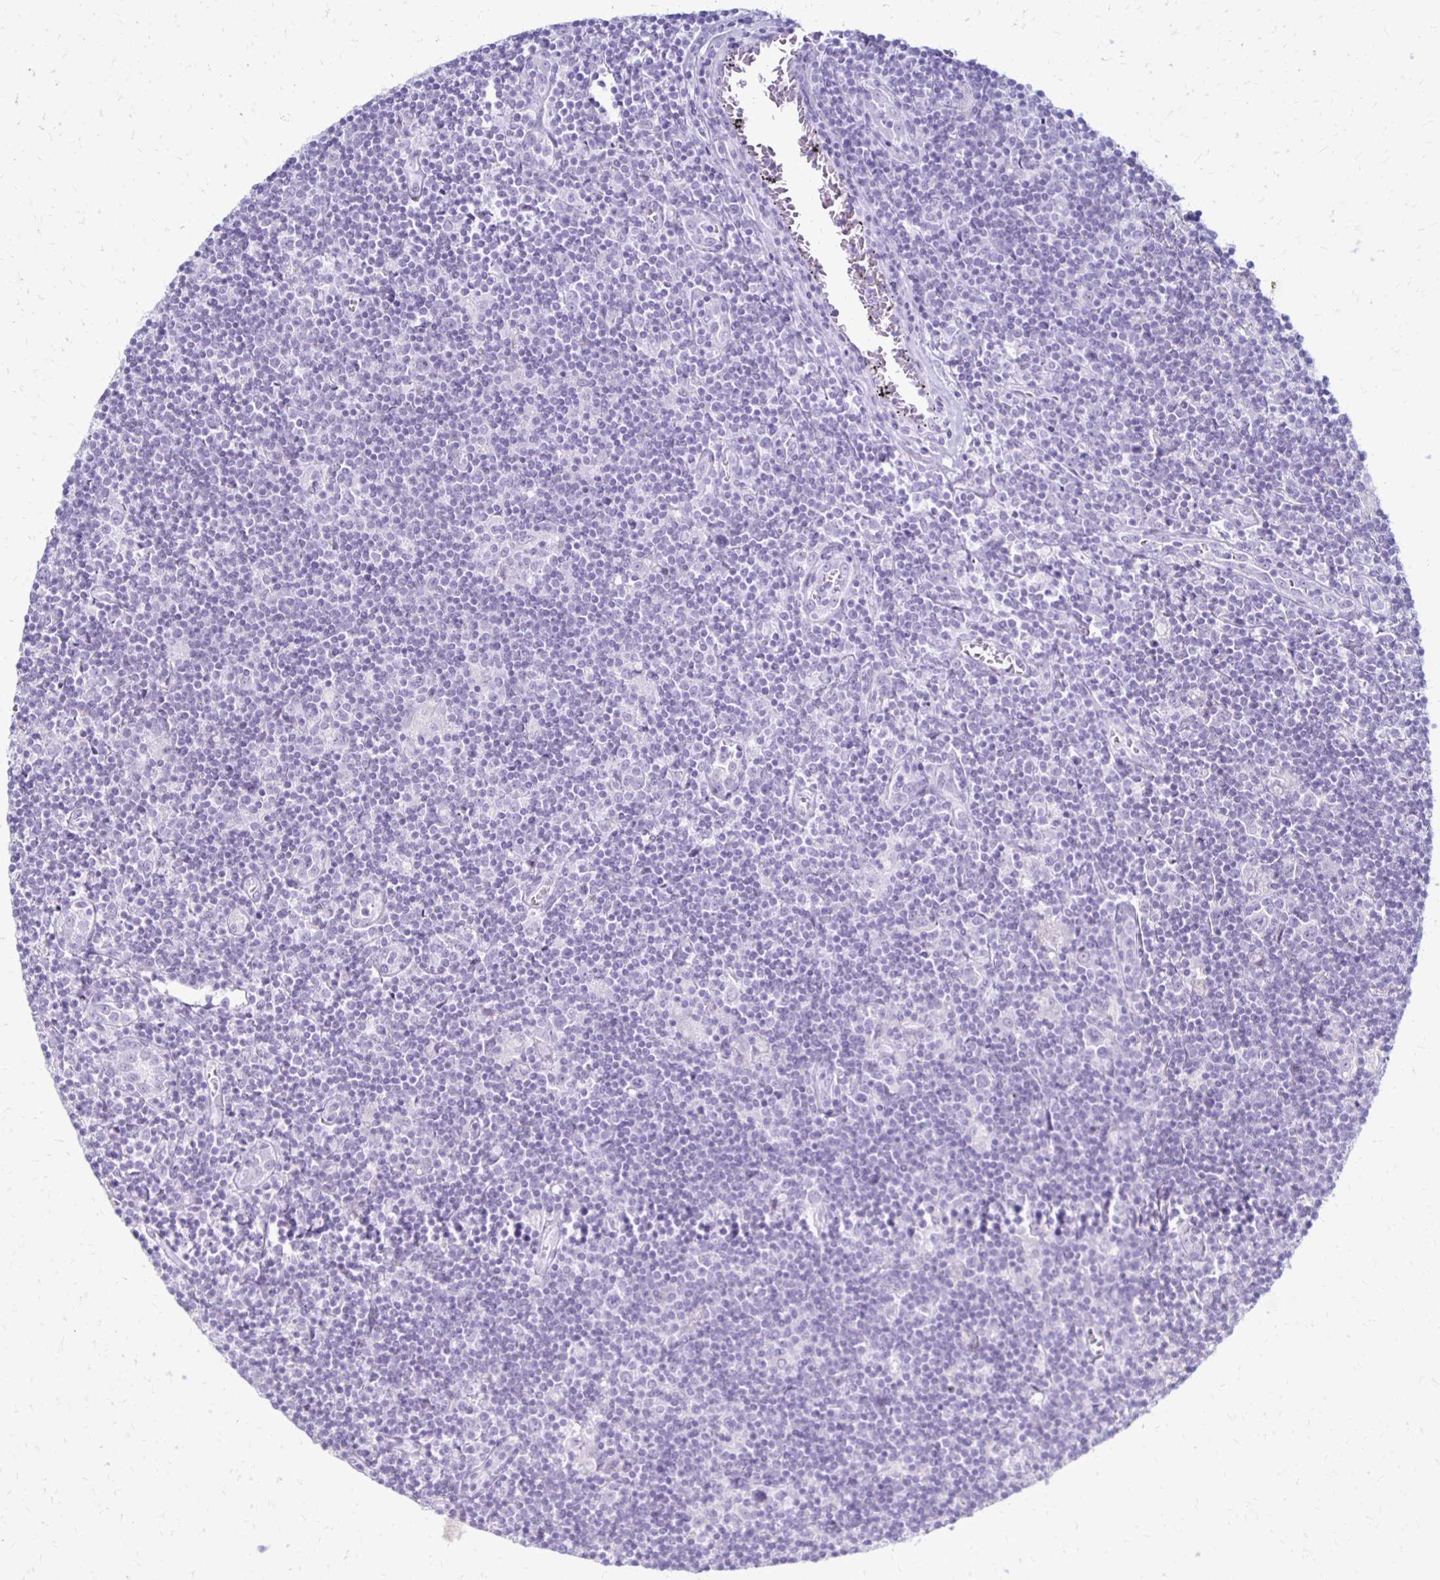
{"staining": {"intensity": "negative", "quantity": "none", "location": "none"}, "tissue": "lymphoma", "cell_type": "Tumor cells", "image_type": "cancer", "snomed": [{"axis": "morphology", "description": "Hodgkin's disease, NOS"}, {"axis": "topography", "description": "Lymph node"}], "caption": "An IHC histopathology image of Hodgkin's disease is shown. There is no staining in tumor cells of Hodgkin's disease.", "gene": "RYR1", "patient": {"sex": "male", "age": 40}}